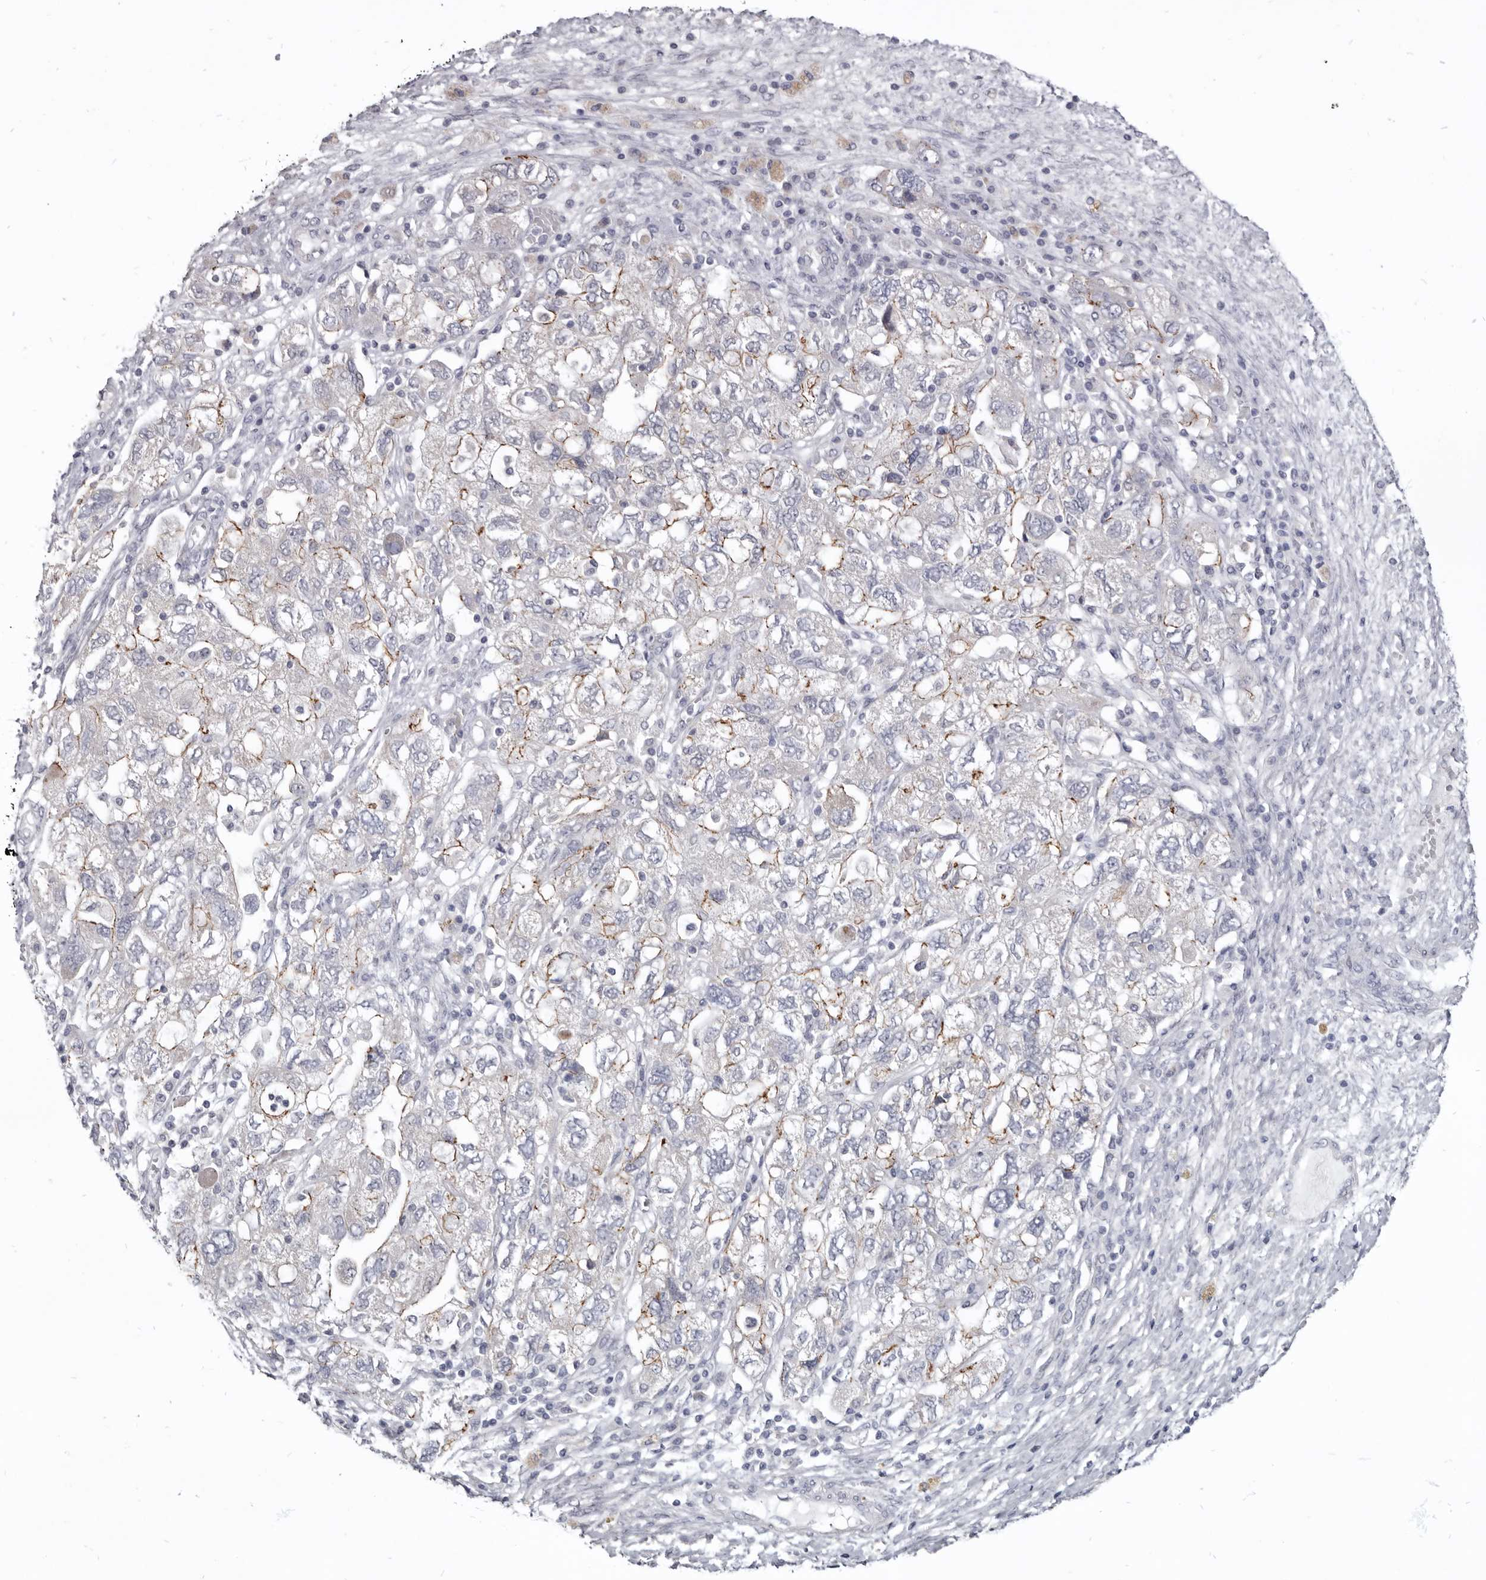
{"staining": {"intensity": "moderate", "quantity": "25%-75%", "location": "cytoplasmic/membranous"}, "tissue": "ovarian cancer", "cell_type": "Tumor cells", "image_type": "cancer", "snomed": [{"axis": "morphology", "description": "Carcinoma, NOS"}, {"axis": "morphology", "description": "Cystadenocarcinoma, serous, NOS"}, {"axis": "topography", "description": "Ovary"}], "caption": "The histopathology image exhibits staining of ovarian carcinoma, revealing moderate cytoplasmic/membranous protein positivity (brown color) within tumor cells.", "gene": "CGN", "patient": {"sex": "female", "age": 69}}